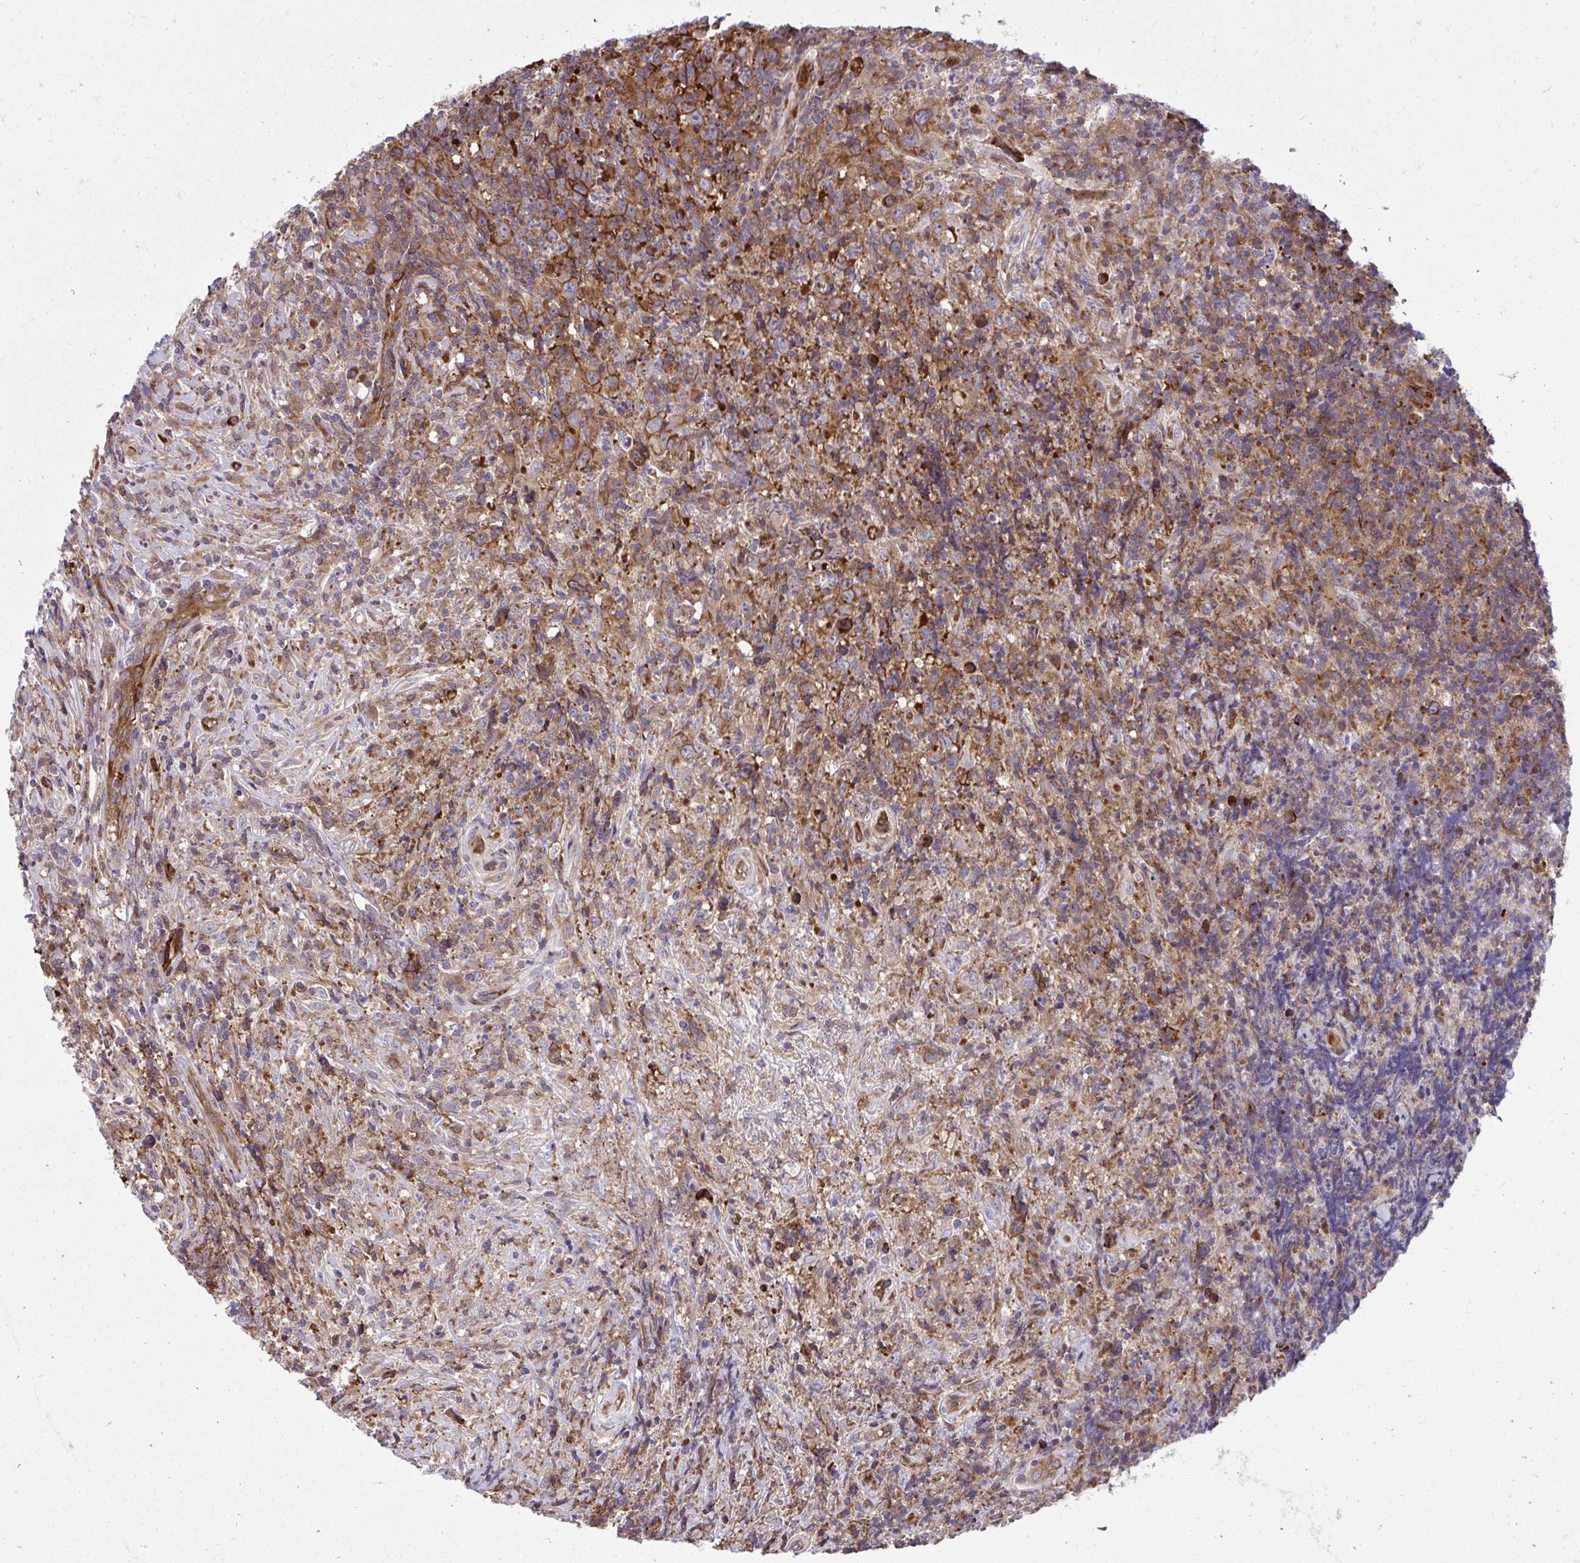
{"staining": {"intensity": "moderate", "quantity": ">75%", "location": "cytoplasmic/membranous"}, "tissue": "lymphoma", "cell_type": "Tumor cells", "image_type": "cancer", "snomed": [{"axis": "morphology", "description": "Hodgkin's disease, NOS"}, {"axis": "topography", "description": "Lymph node"}], "caption": "Hodgkin's disease stained for a protein demonstrates moderate cytoplasmic/membranous positivity in tumor cells. (IHC, brightfield microscopy, high magnification).", "gene": "NMNAT3", "patient": {"sex": "female", "age": 18}}